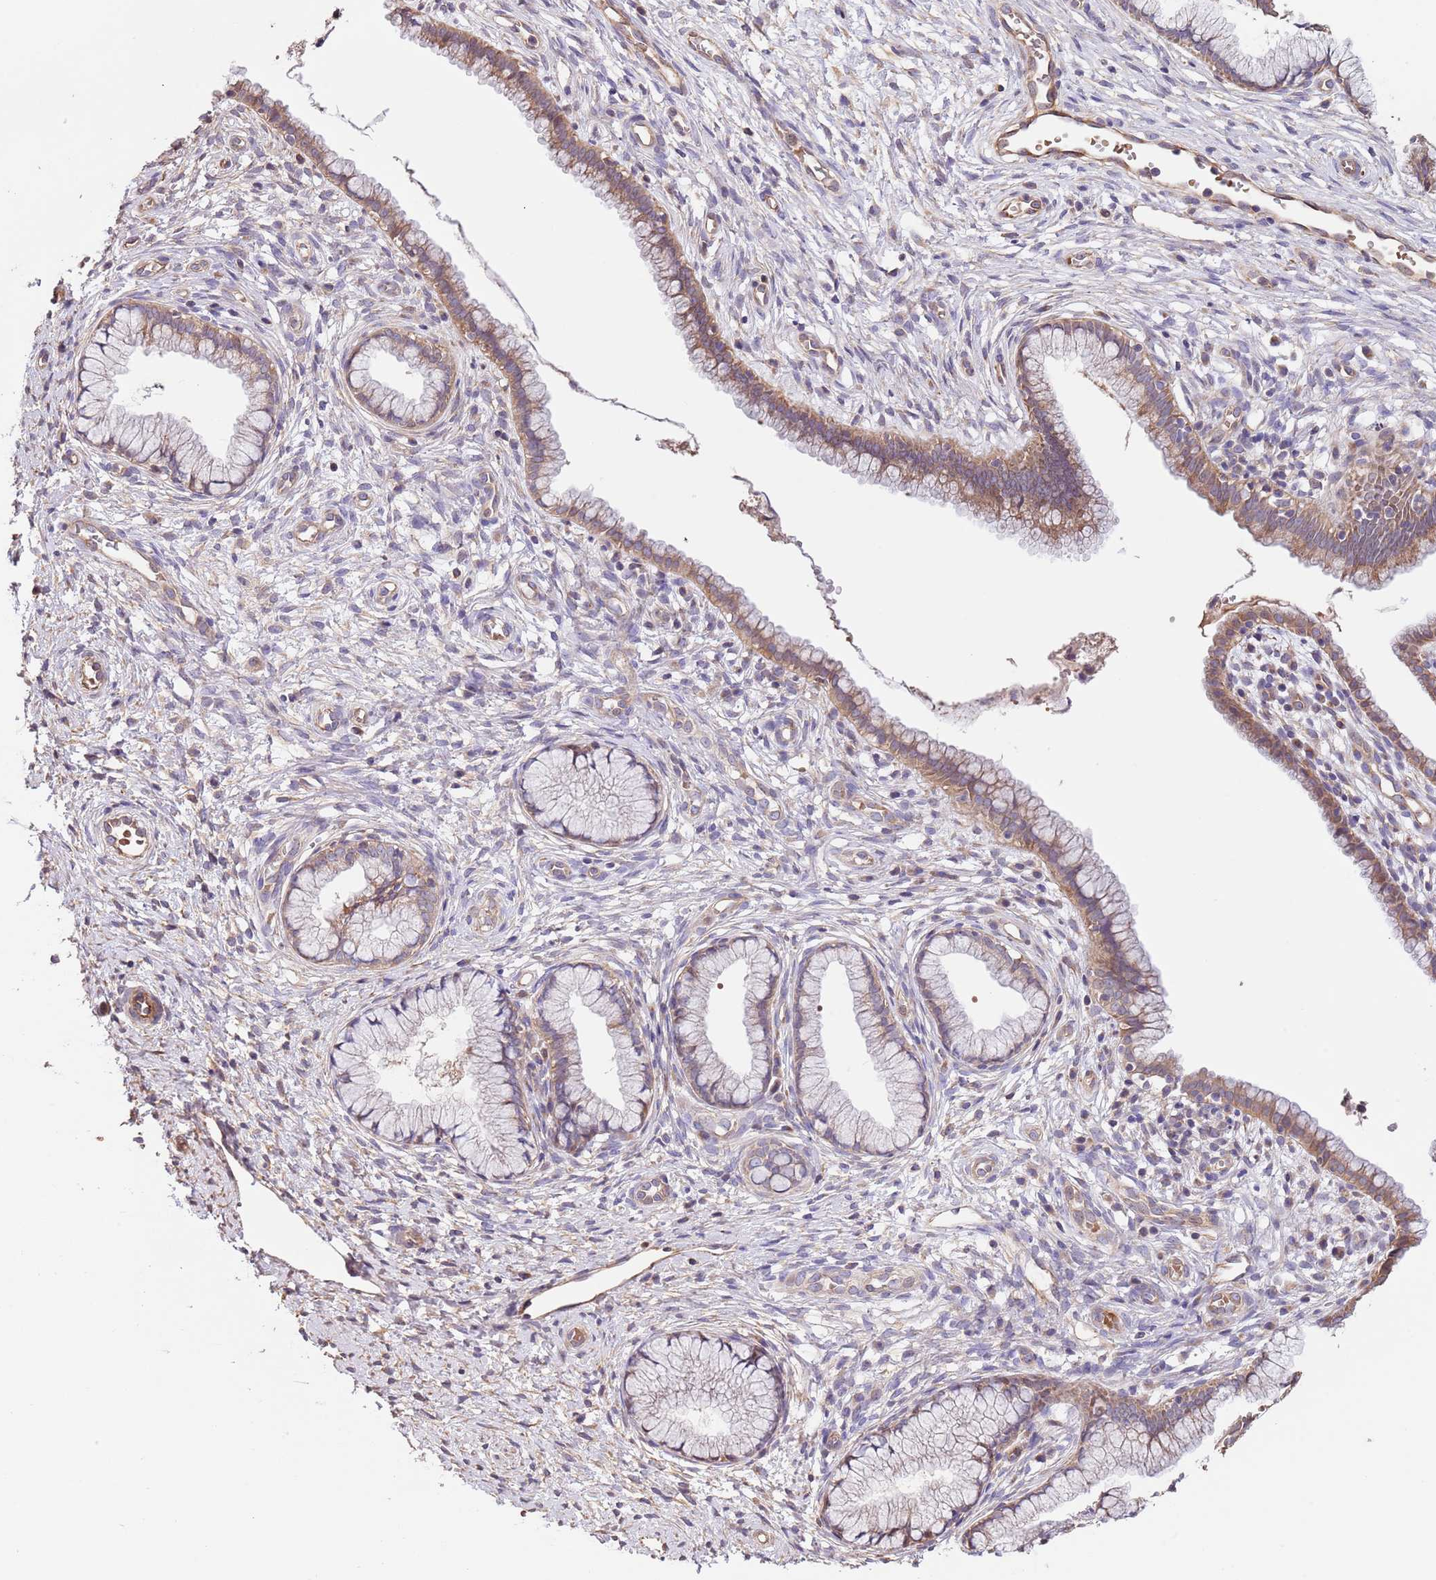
{"staining": {"intensity": "moderate", "quantity": ">75%", "location": "cytoplasmic/membranous"}, "tissue": "cervix", "cell_type": "Glandular cells", "image_type": "normal", "snomed": [{"axis": "morphology", "description": "Normal tissue, NOS"}, {"axis": "topography", "description": "Cervix"}], "caption": "Cervix stained with DAB (3,3'-diaminobenzidine) immunohistochemistry reveals medium levels of moderate cytoplasmic/membranous expression in approximately >75% of glandular cells. (DAB (3,3'-diaminobenzidine) = brown stain, brightfield microscopy at high magnification).", "gene": "FAM89B", "patient": {"sex": "female", "age": 36}}